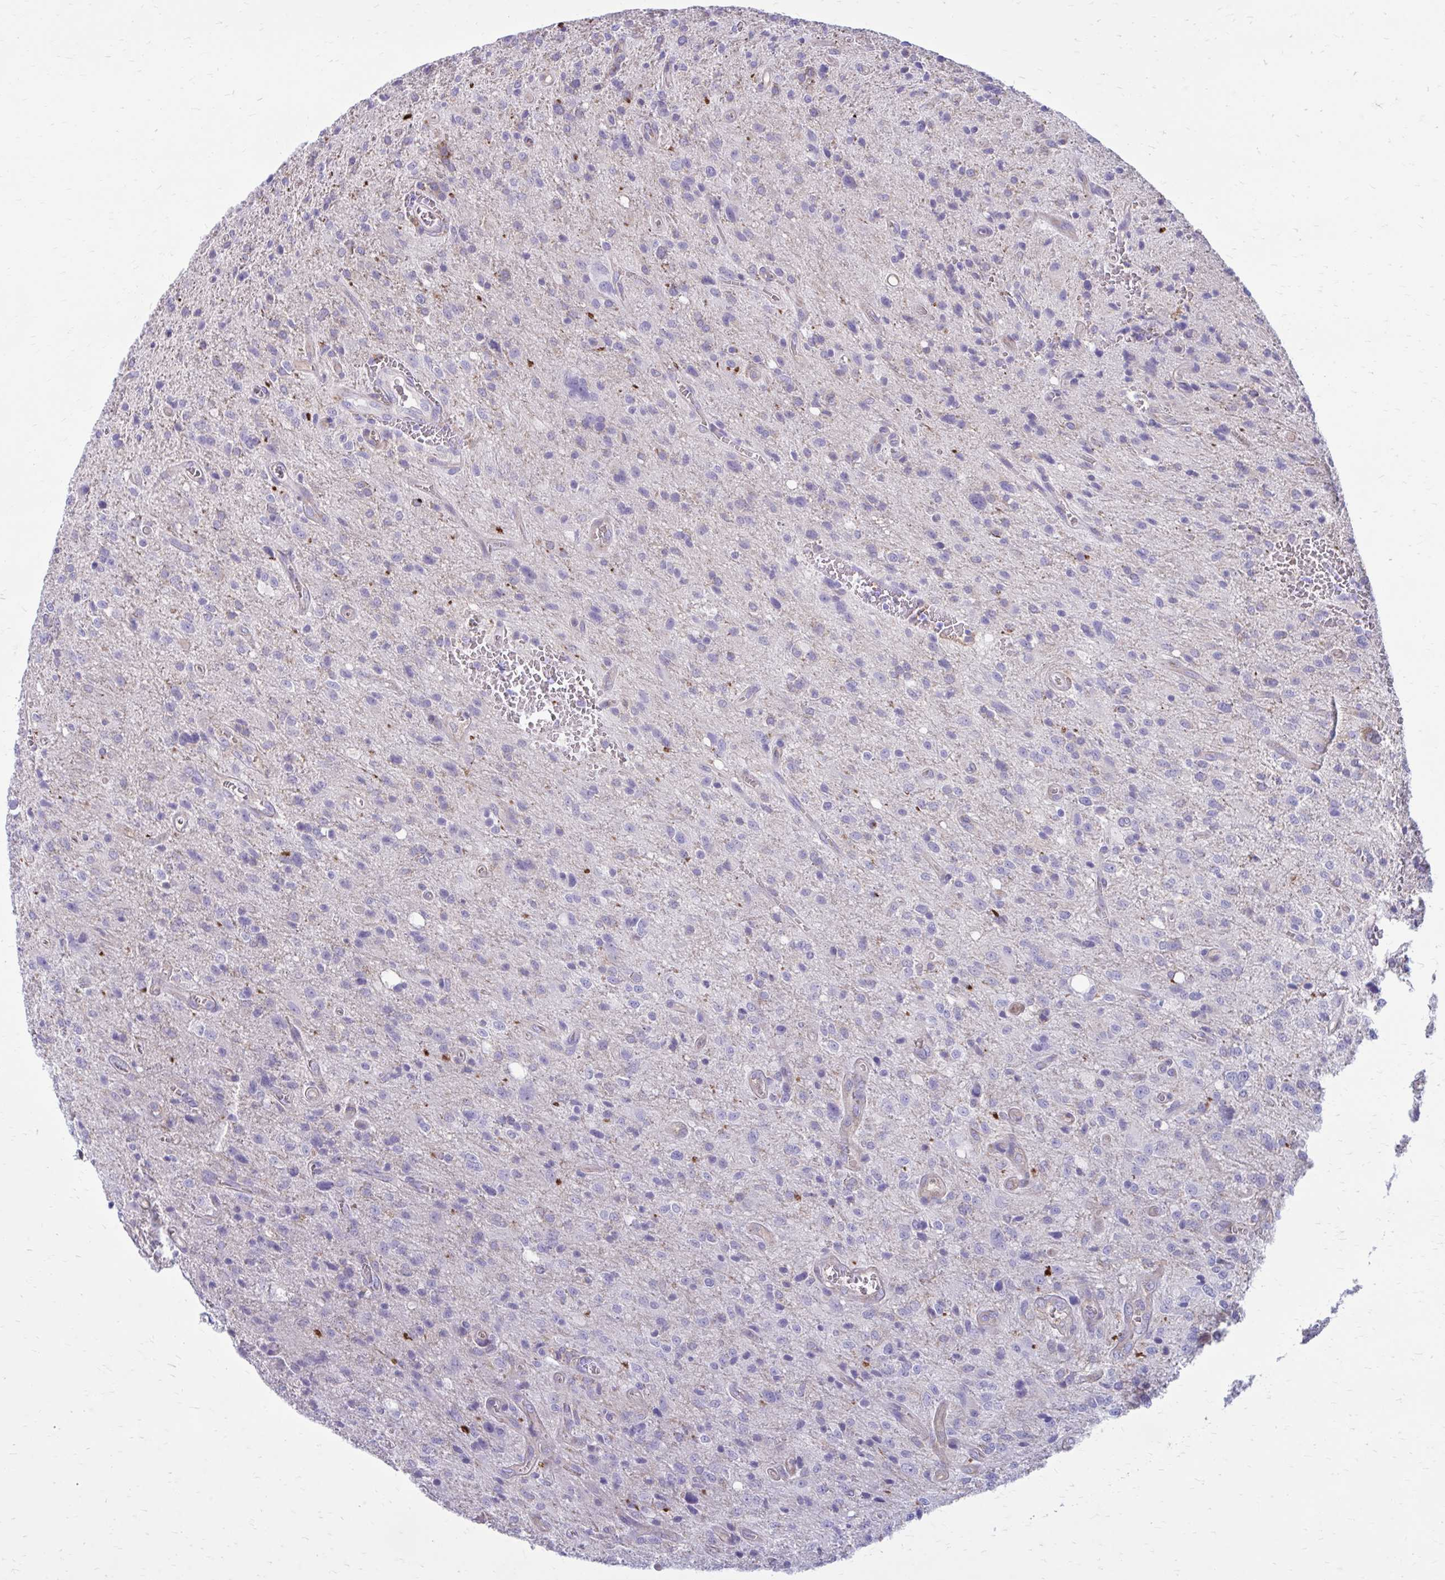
{"staining": {"intensity": "negative", "quantity": "none", "location": "none"}, "tissue": "glioma", "cell_type": "Tumor cells", "image_type": "cancer", "snomed": [{"axis": "morphology", "description": "Glioma, malignant, Low grade"}, {"axis": "topography", "description": "Brain"}], "caption": "Low-grade glioma (malignant) stained for a protein using immunohistochemistry reveals no staining tumor cells.", "gene": "CLTA", "patient": {"sex": "male", "age": 66}}